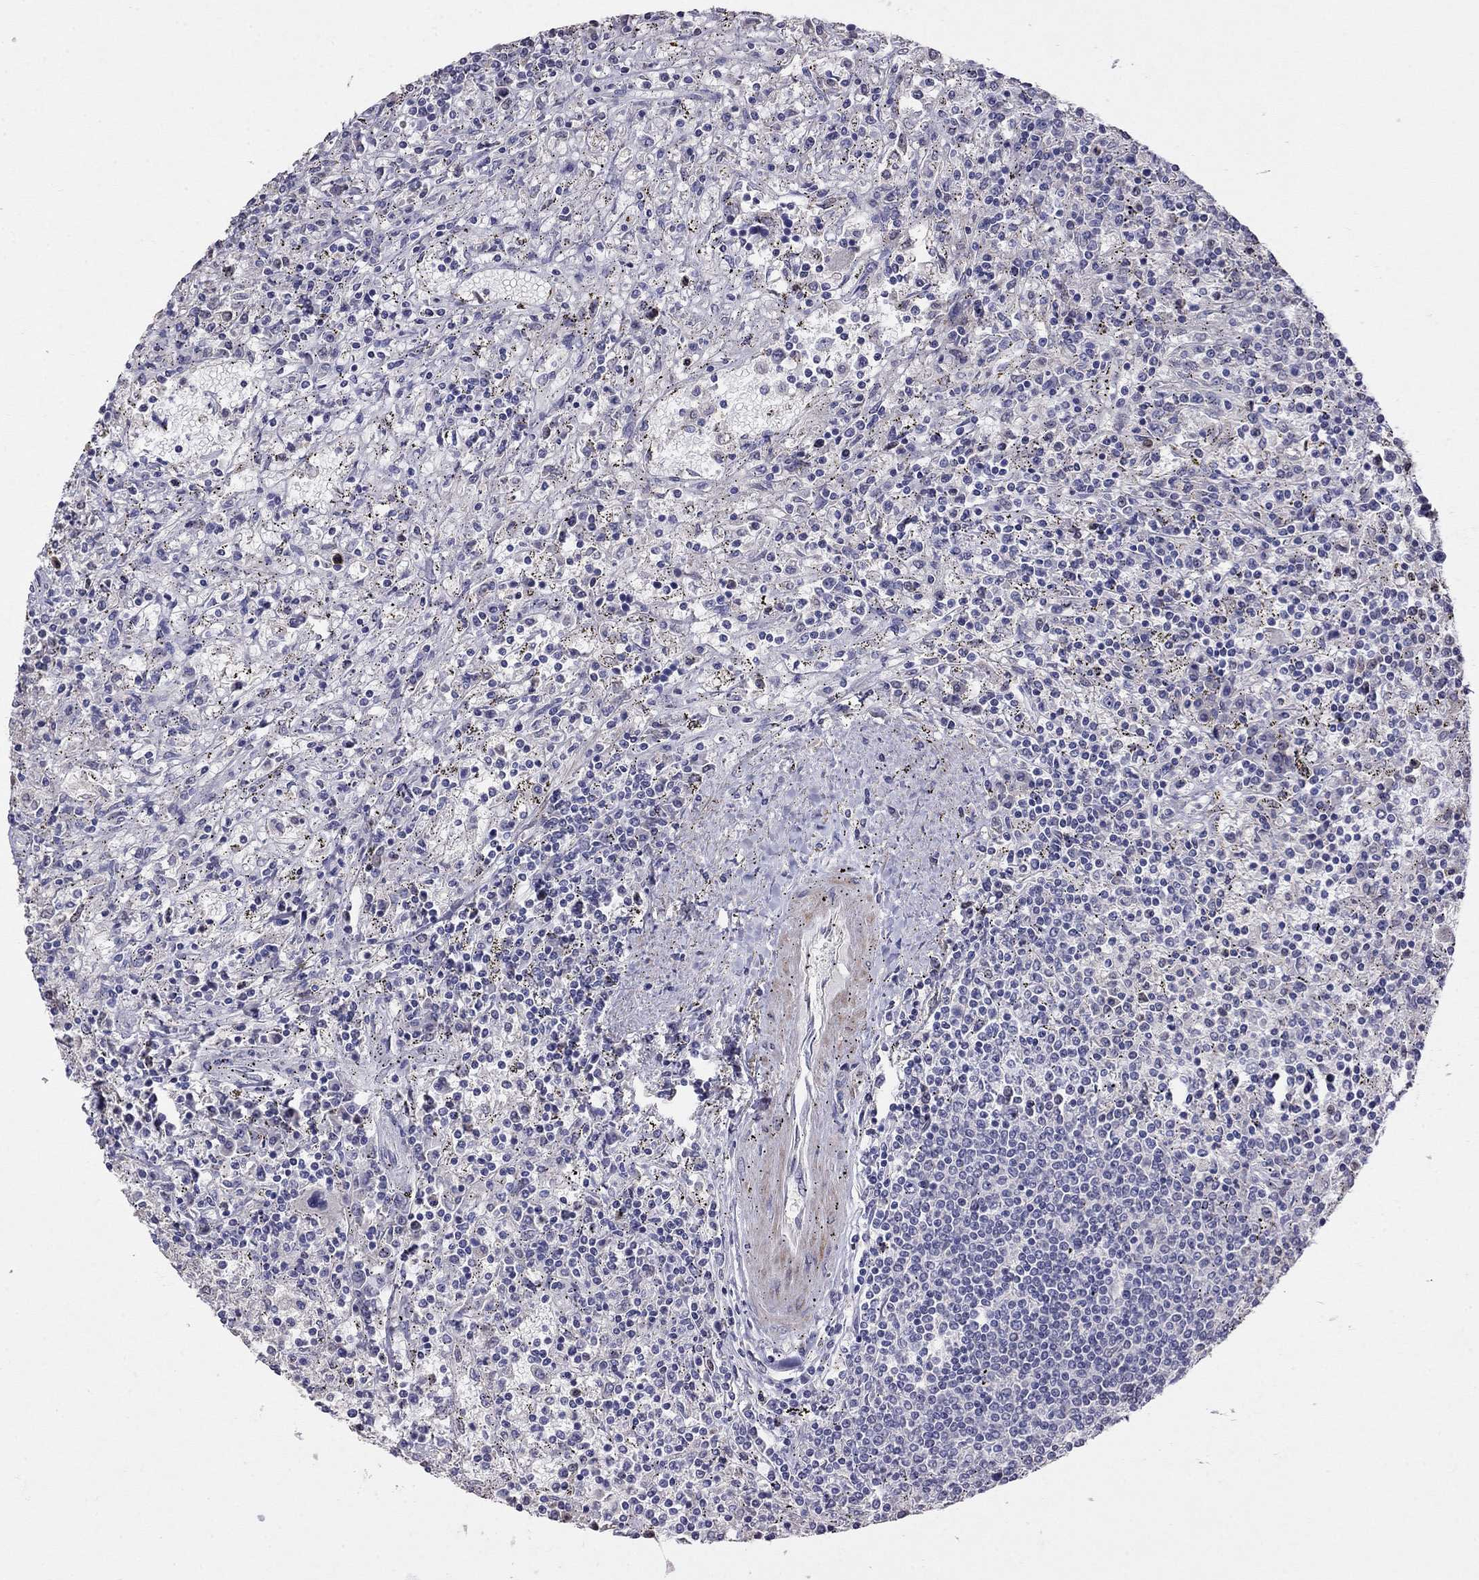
{"staining": {"intensity": "negative", "quantity": "none", "location": "none"}, "tissue": "lymphoma", "cell_type": "Tumor cells", "image_type": "cancer", "snomed": [{"axis": "morphology", "description": "Malignant lymphoma, non-Hodgkin's type, Low grade"}, {"axis": "topography", "description": "Spleen"}], "caption": "High magnification brightfield microscopy of lymphoma stained with DAB (3,3'-diaminobenzidine) (brown) and counterstained with hematoxylin (blue): tumor cells show no significant positivity.", "gene": "LRRC39", "patient": {"sex": "male", "age": 62}}